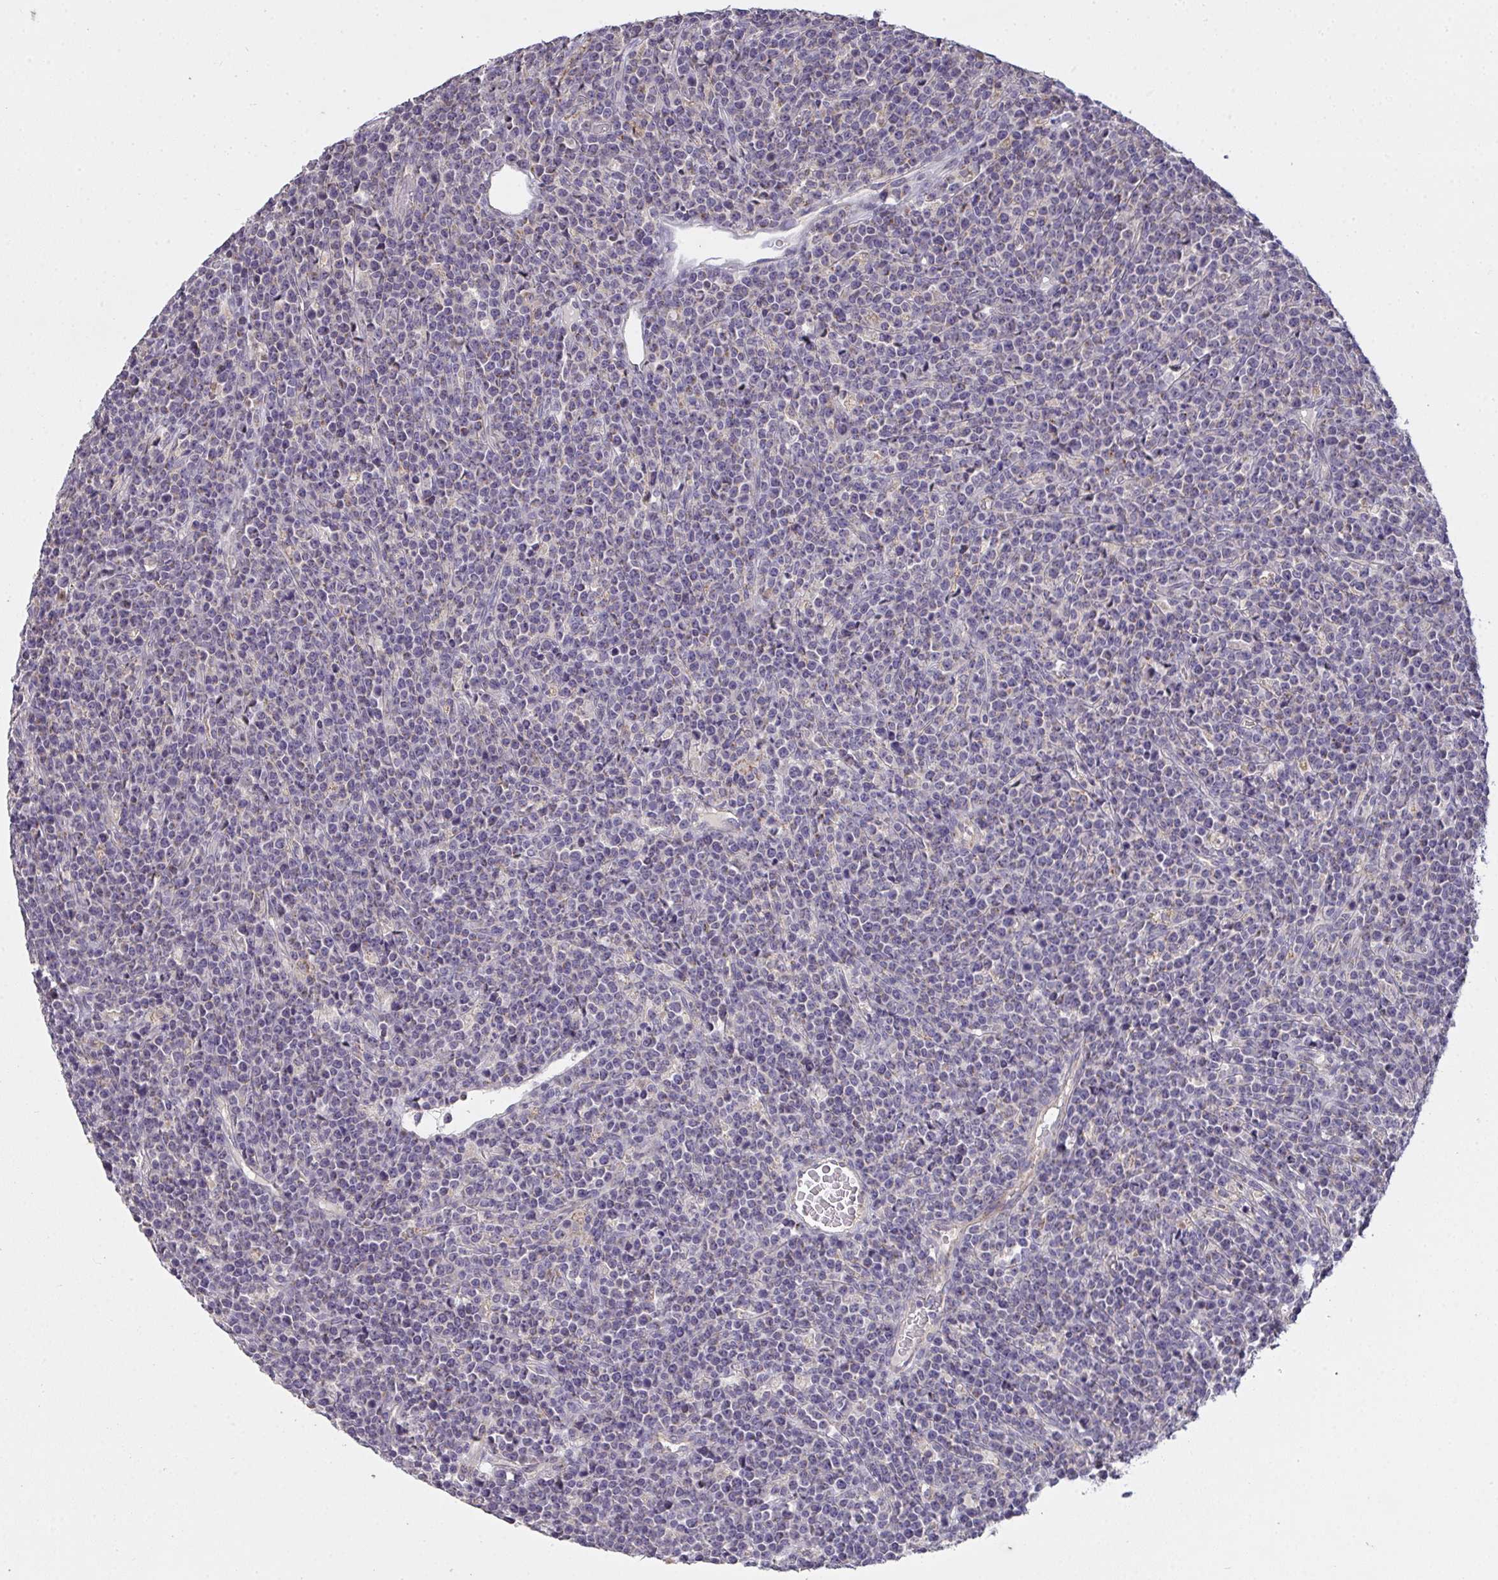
{"staining": {"intensity": "negative", "quantity": "none", "location": "none"}, "tissue": "lymphoma", "cell_type": "Tumor cells", "image_type": "cancer", "snomed": [{"axis": "morphology", "description": "Malignant lymphoma, non-Hodgkin's type, High grade"}, {"axis": "topography", "description": "Ovary"}], "caption": "There is no significant staining in tumor cells of lymphoma.", "gene": "TMEM219", "patient": {"sex": "female", "age": 56}}